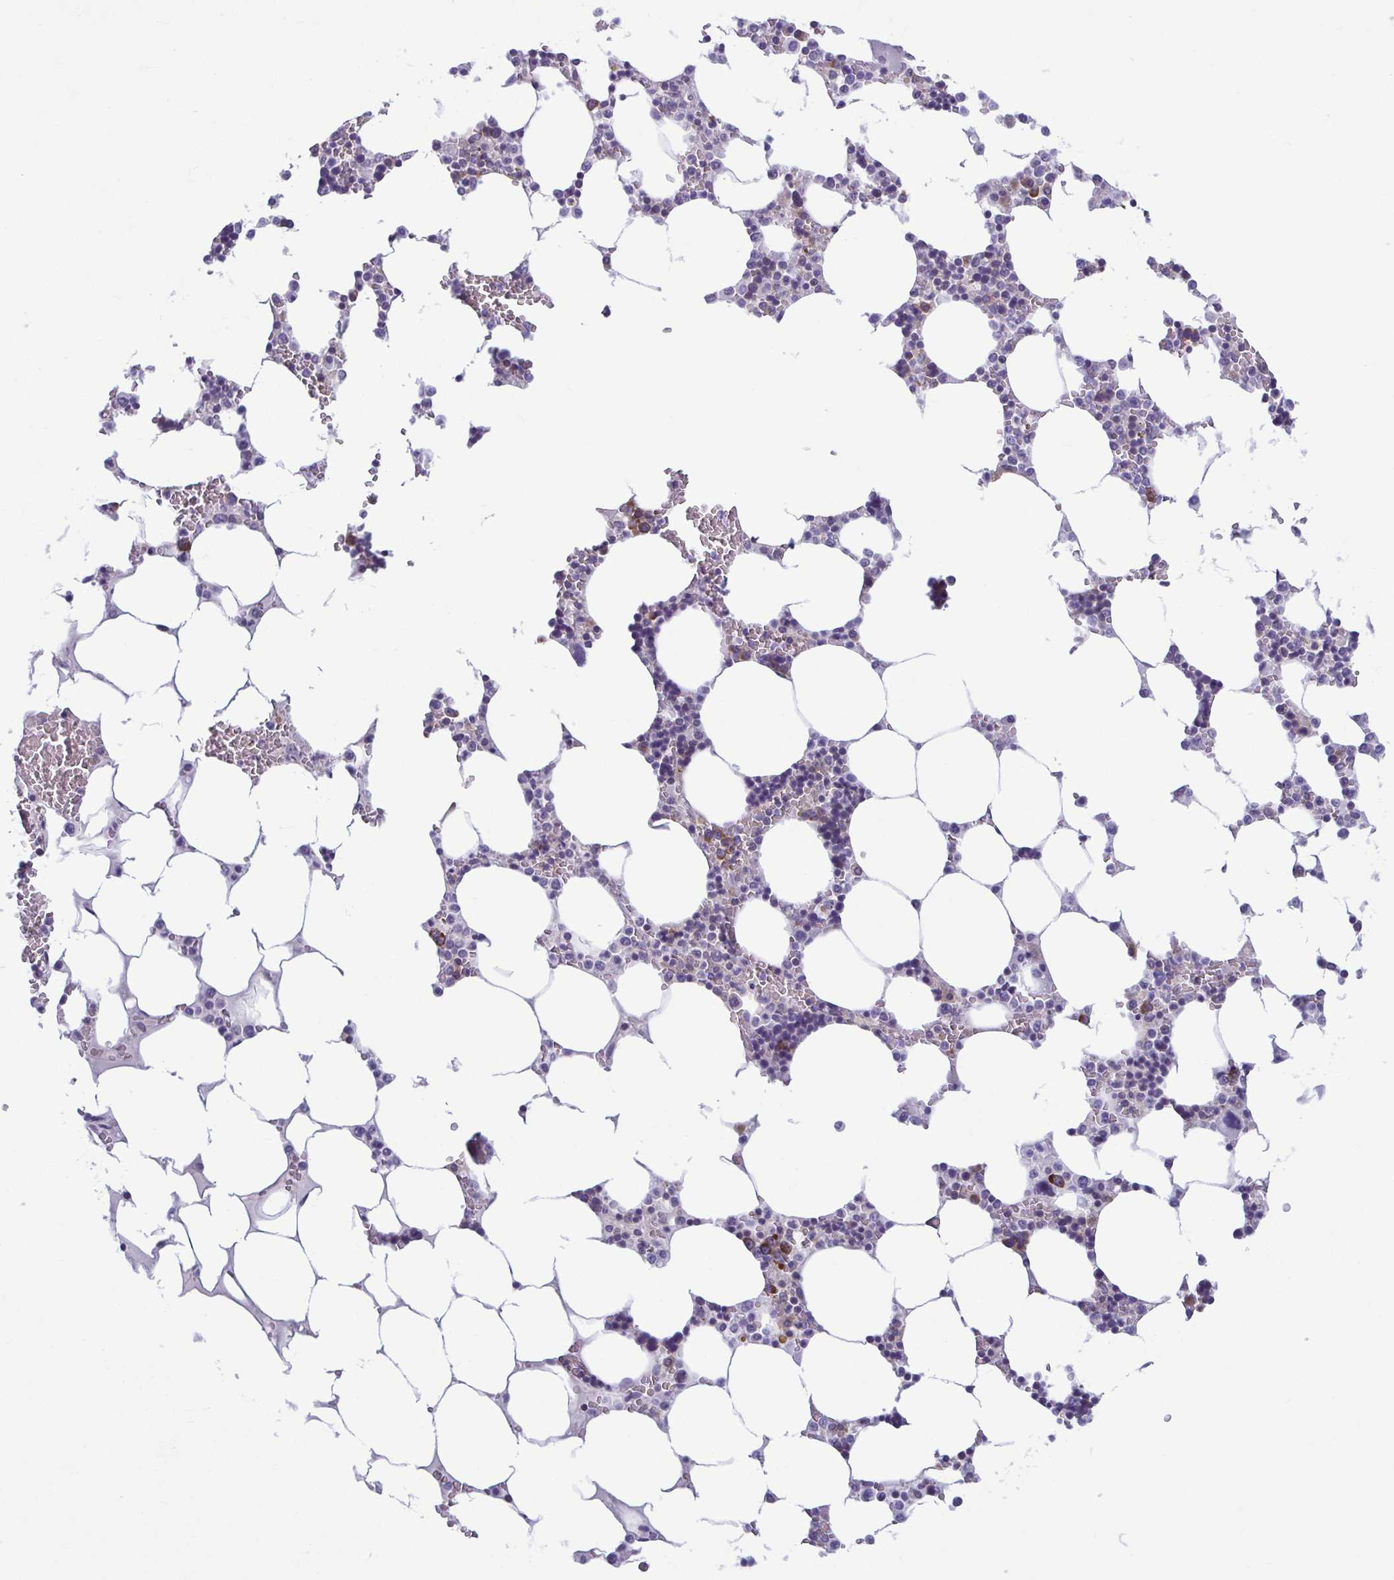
{"staining": {"intensity": "weak", "quantity": "<25%", "location": "cytoplasmic/membranous"}, "tissue": "bone marrow", "cell_type": "Hematopoietic cells", "image_type": "normal", "snomed": [{"axis": "morphology", "description": "Normal tissue, NOS"}, {"axis": "topography", "description": "Bone marrow"}], "caption": "Hematopoietic cells show no significant expression in normal bone marrow. Brightfield microscopy of immunohistochemistry (IHC) stained with DAB (brown) and hematoxylin (blue), captured at high magnification.", "gene": "TMEM108", "patient": {"sex": "male", "age": 64}}